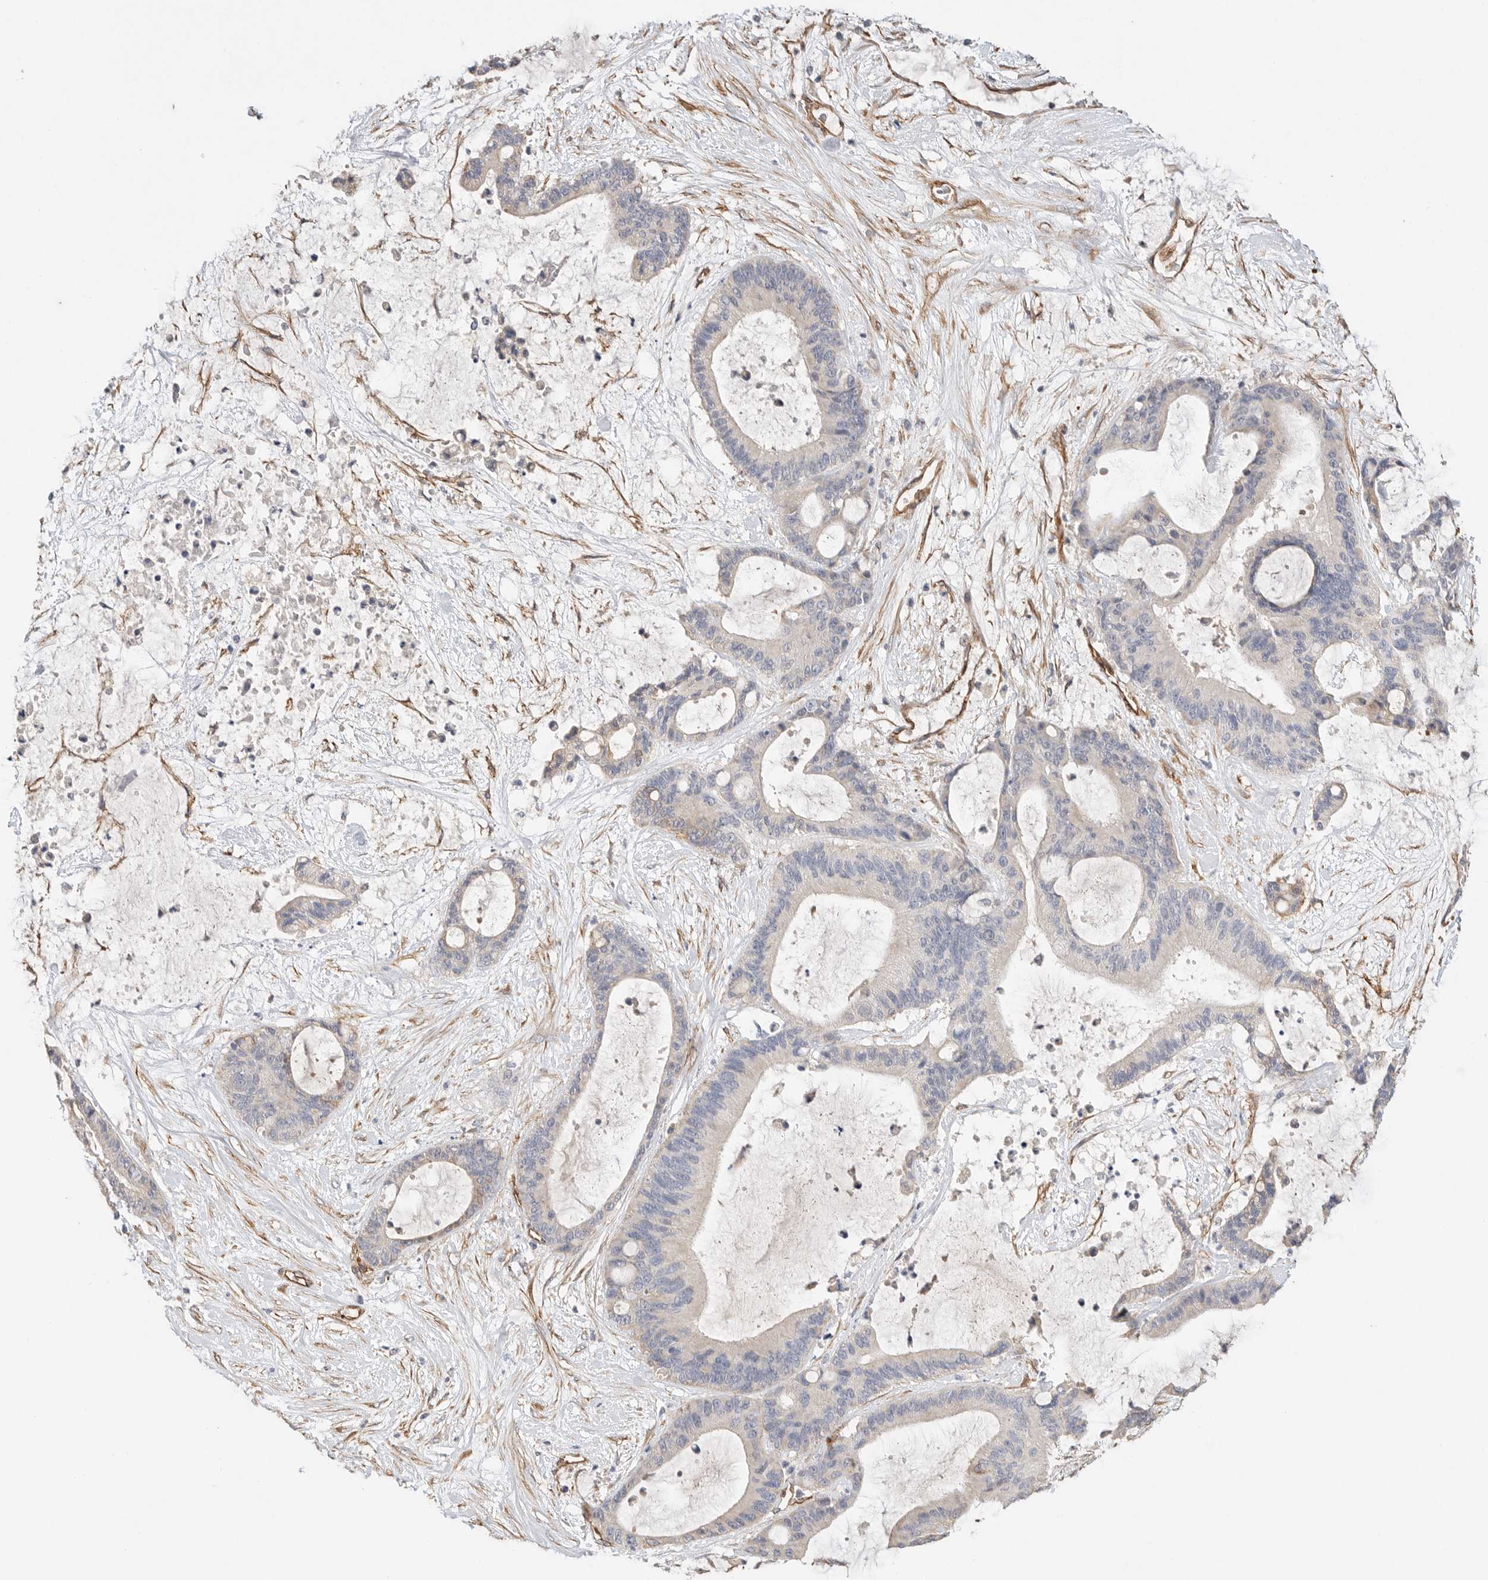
{"staining": {"intensity": "negative", "quantity": "none", "location": "none"}, "tissue": "liver cancer", "cell_type": "Tumor cells", "image_type": "cancer", "snomed": [{"axis": "morphology", "description": "Cholangiocarcinoma"}, {"axis": "topography", "description": "Liver"}], "caption": "Liver cancer stained for a protein using IHC demonstrates no expression tumor cells.", "gene": "JMJD4", "patient": {"sex": "female", "age": 73}}